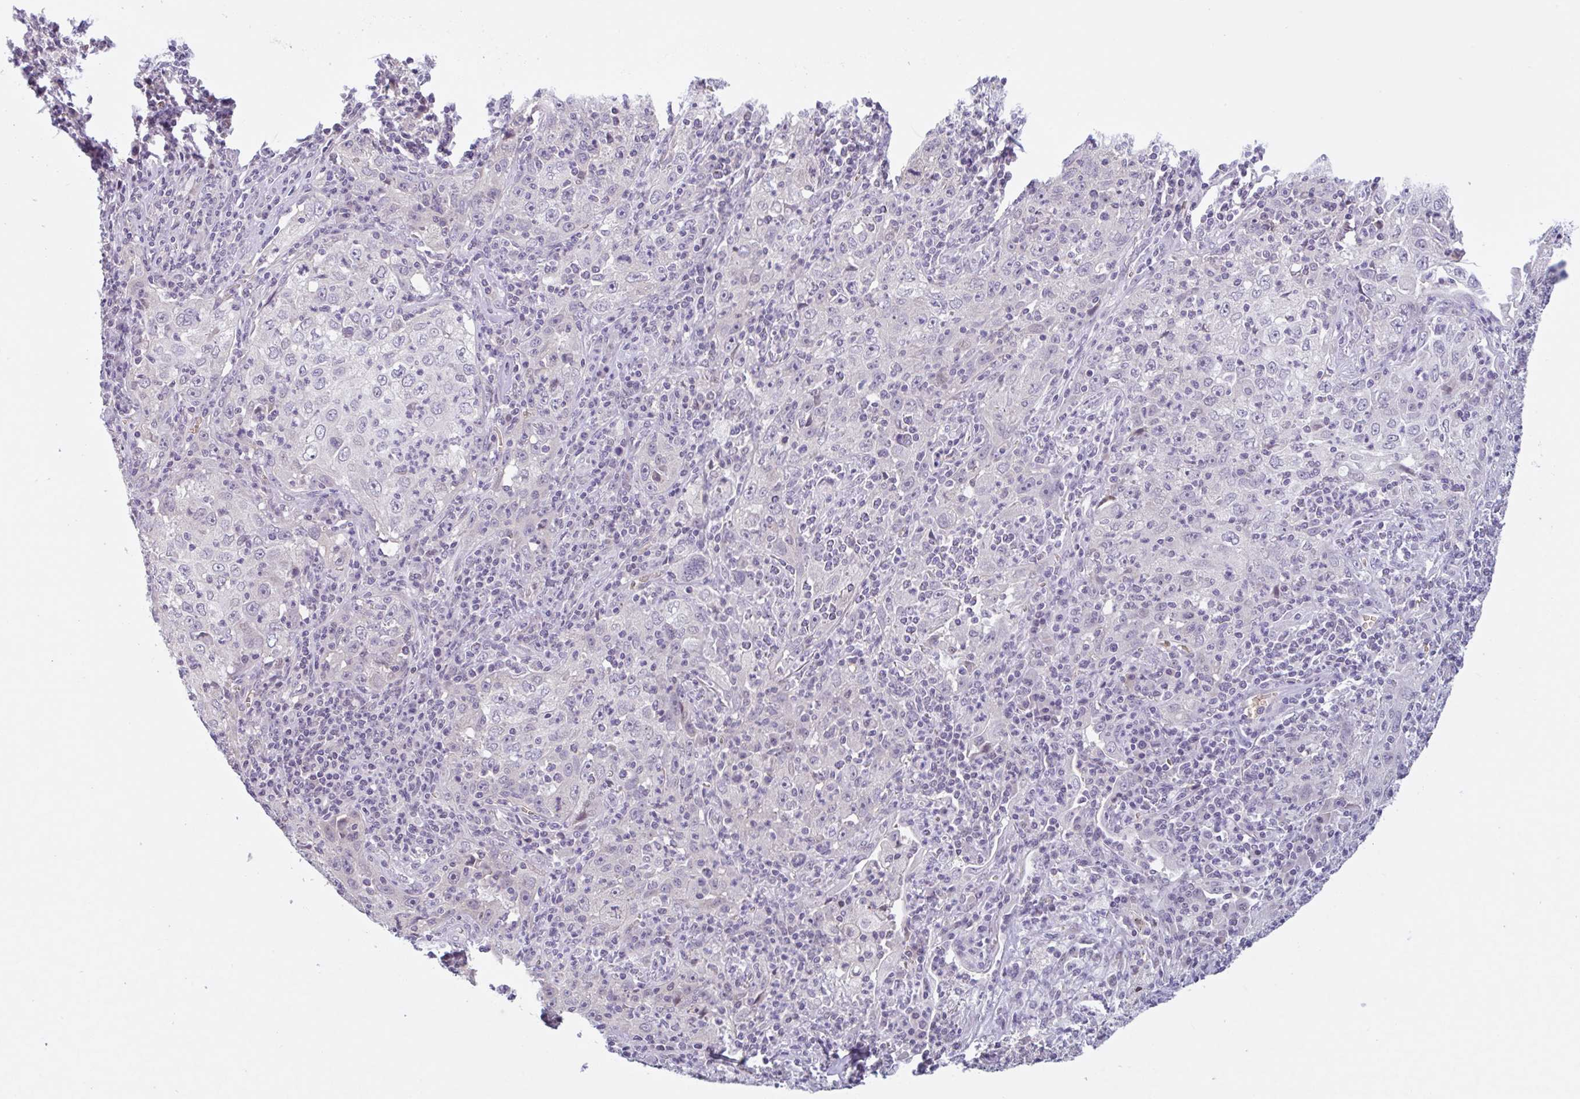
{"staining": {"intensity": "negative", "quantity": "none", "location": "none"}, "tissue": "lung cancer", "cell_type": "Tumor cells", "image_type": "cancer", "snomed": [{"axis": "morphology", "description": "Squamous cell carcinoma, NOS"}, {"axis": "topography", "description": "Lung"}], "caption": "A histopathology image of human lung squamous cell carcinoma is negative for staining in tumor cells.", "gene": "RHAG", "patient": {"sex": "male", "age": 71}}